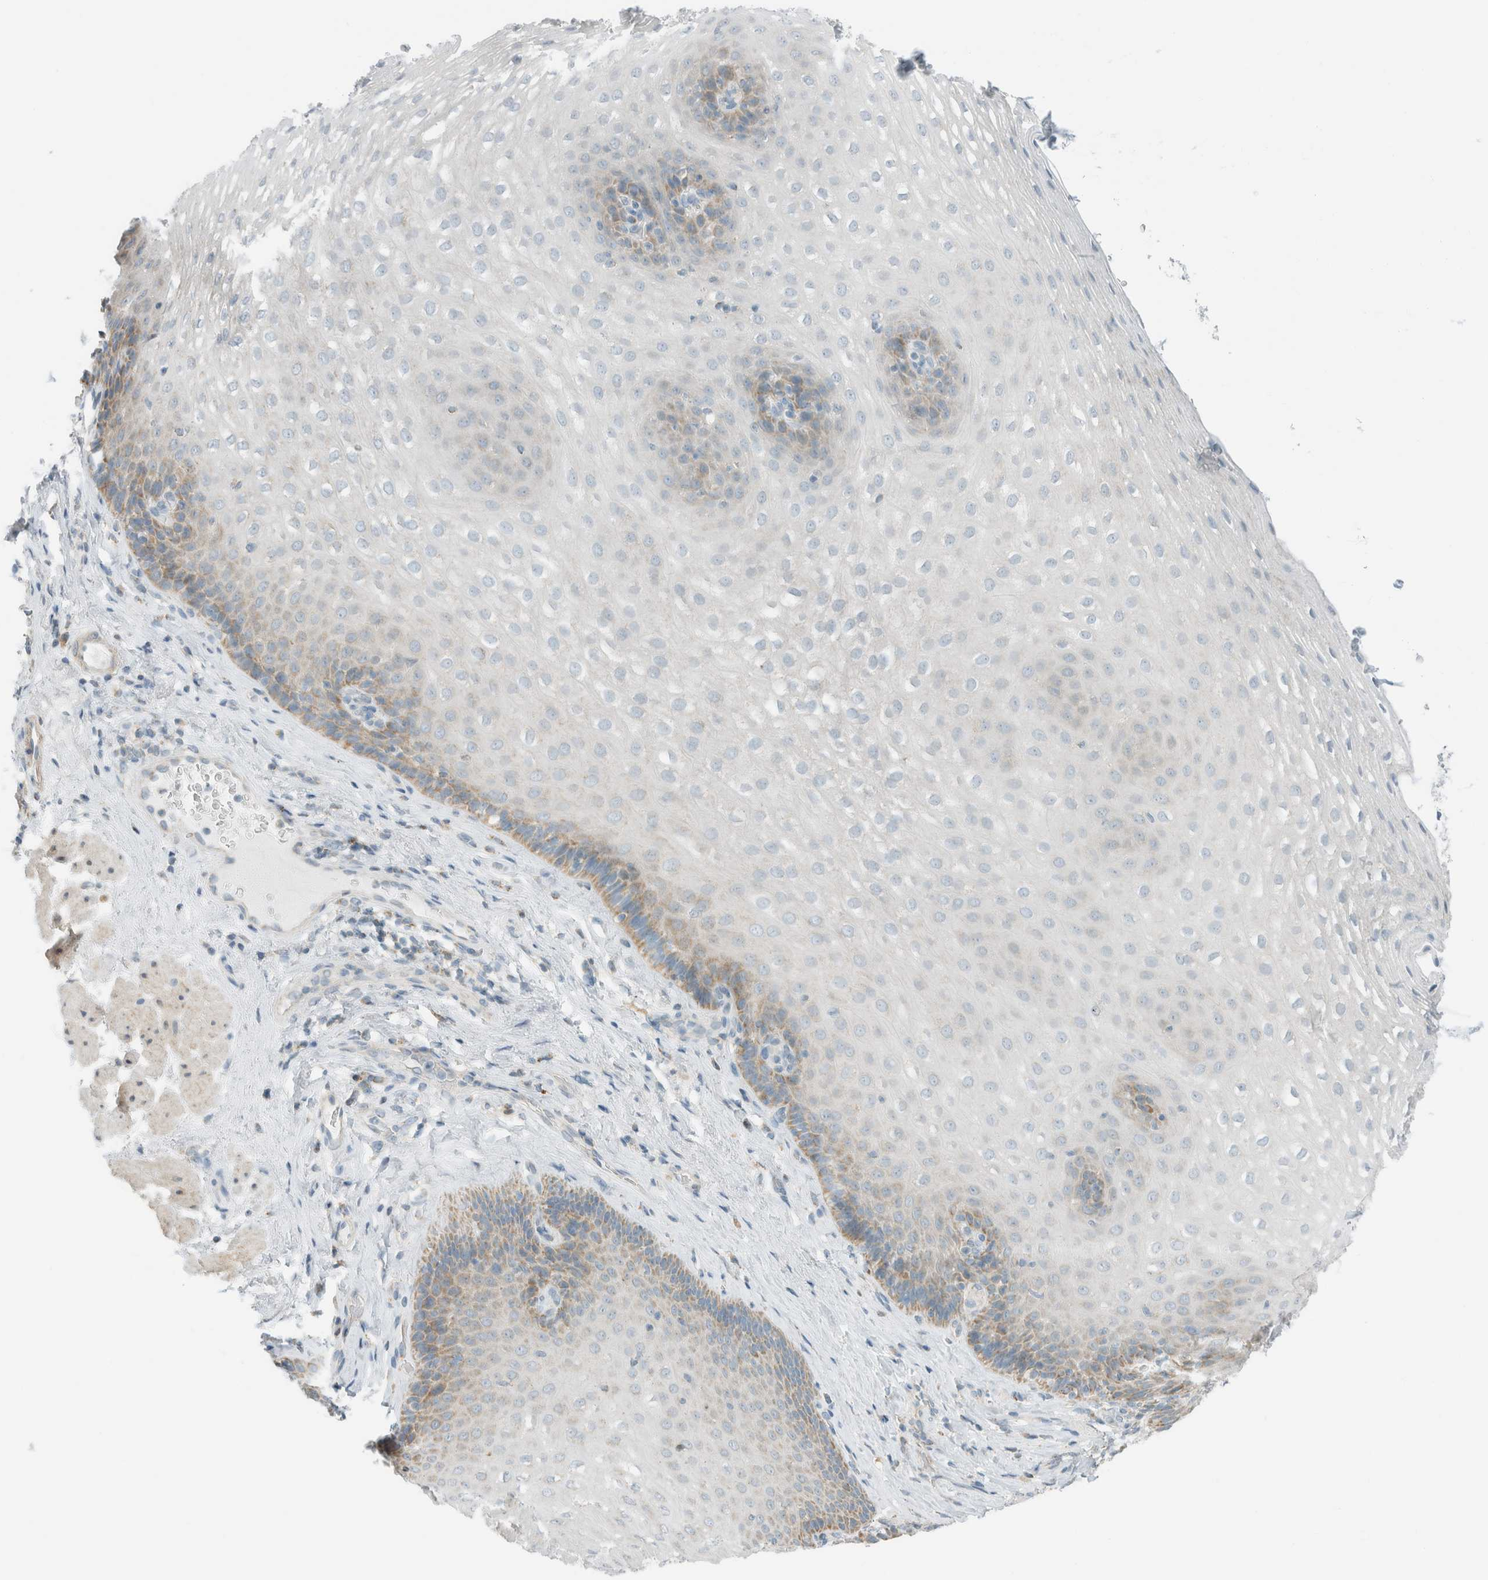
{"staining": {"intensity": "weak", "quantity": "<25%", "location": "cytoplasmic/membranous"}, "tissue": "esophagus", "cell_type": "Squamous epithelial cells", "image_type": "normal", "snomed": [{"axis": "morphology", "description": "Normal tissue, NOS"}, {"axis": "topography", "description": "Esophagus"}], "caption": "The histopathology image reveals no significant staining in squamous epithelial cells of esophagus.", "gene": "AARSD1", "patient": {"sex": "female", "age": 66}}